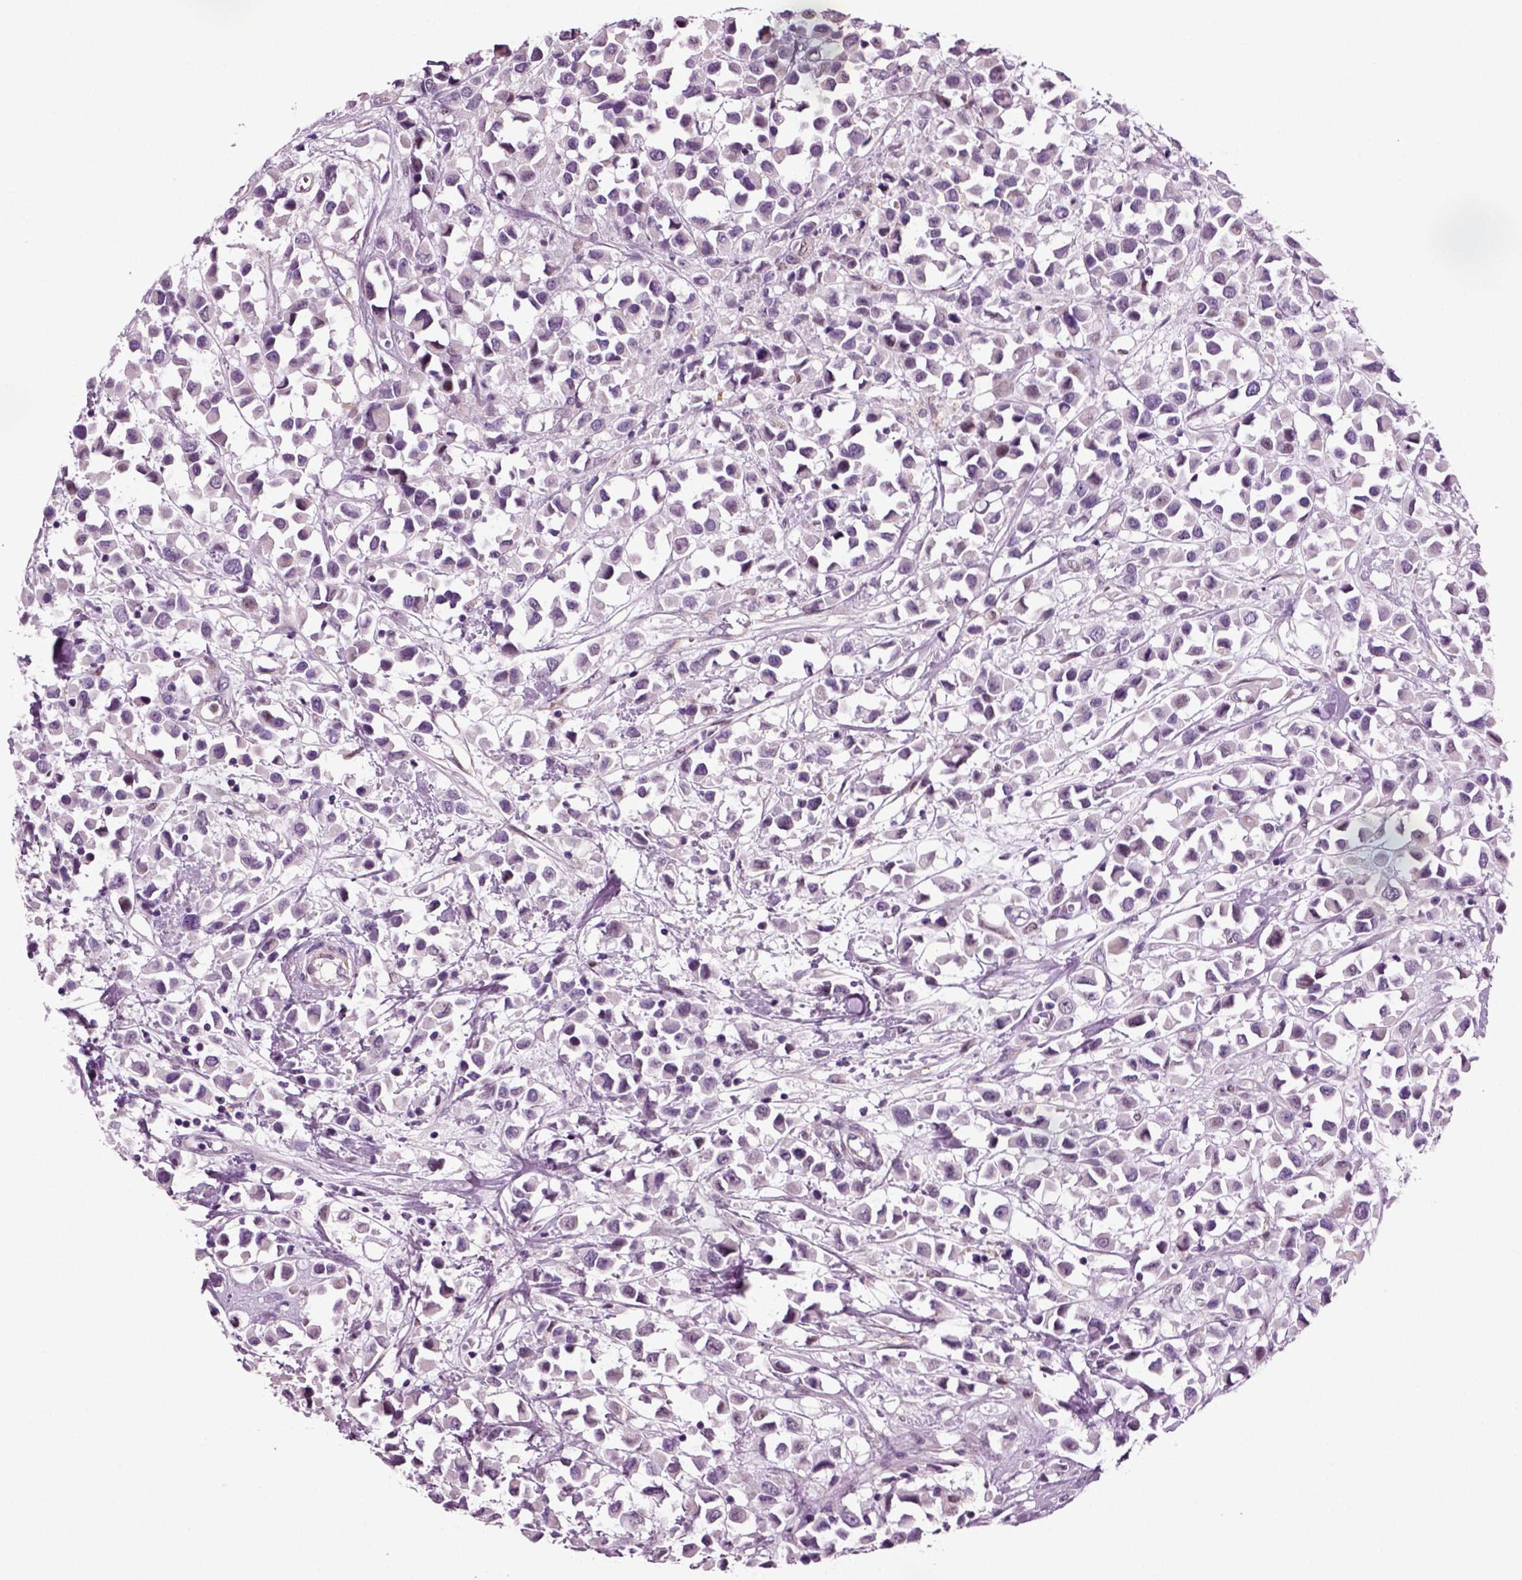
{"staining": {"intensity": "negative", "quantity": "none", "location": "none"}, "tissue": "breast cancer", "cell_type": "Tumor cells", "image_type": "cancer", "snomed": [{"axis": "morphology", "description": "Duct carcinoma"}, {"axis": "topography", "description": "Breast"}], "caption": "Intraductal carcinoma (breast) was stained to show a protein in brown. There is no significant expression in tumor cells. (Brightfield microscopy of DAB (3,3'-diaminobenzidine) immunohistochemistry (IHC) at high magnification).", "gene": "ARID3A", "patient": {"sex": "female", "age": 61}}